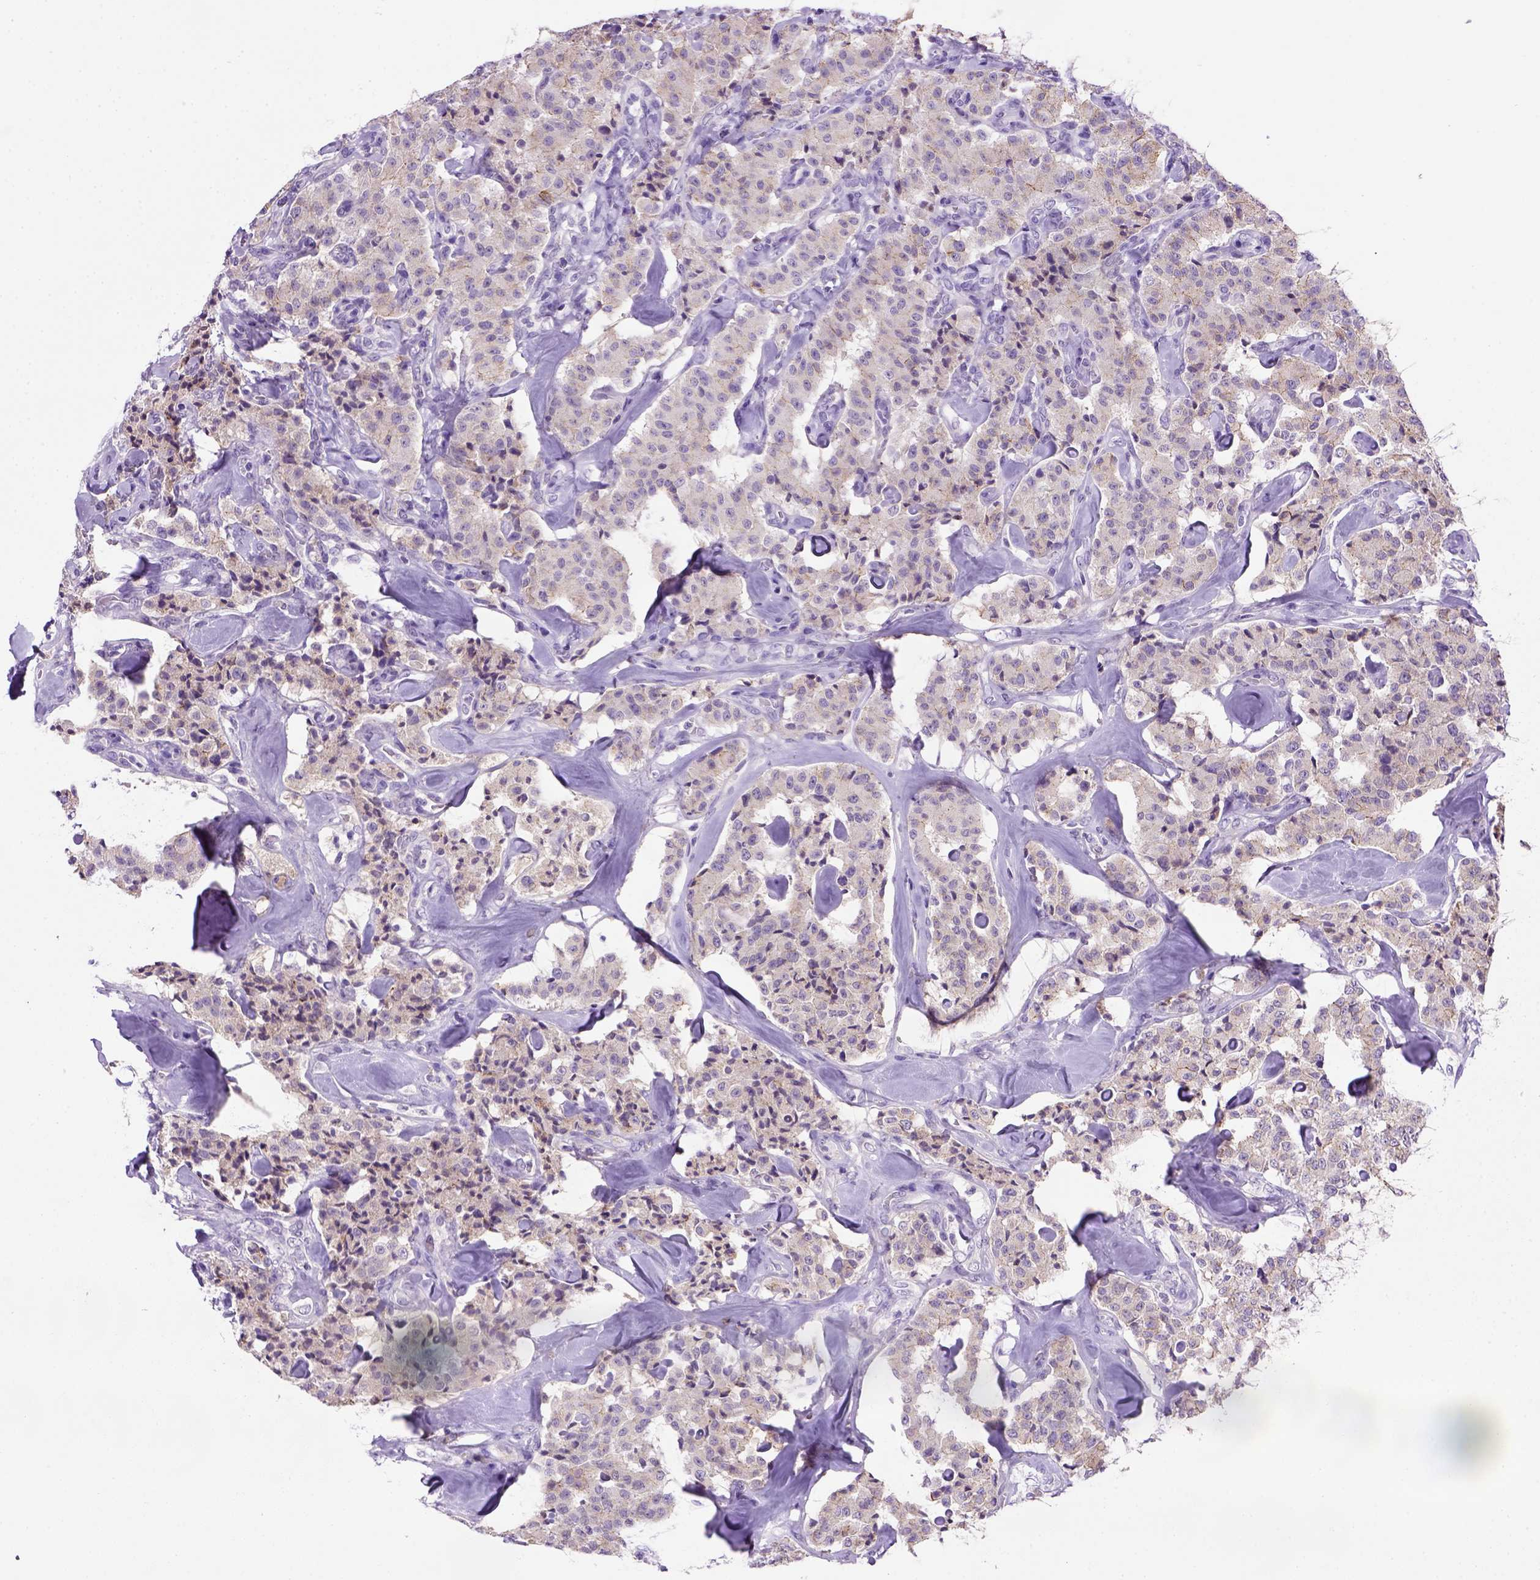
{"staining": {"intensity": "weak", "quantity": "<25%", "location": "cytoplasmic/membranous"}, "tissue": "carcinoid", "cell_type": "Tumor cells", "image_type": "cancer", "snomed": [{"axis": "morphology", "description": "Carcinoid, malignant, NOS"}, {"axis": "topography", "description": "Pancreas"}], "caption": "Tumor cells show no significant protein staining in carcinoid.", "gene": "CDH1", "patient": {"sex": "male", "age": 41}}